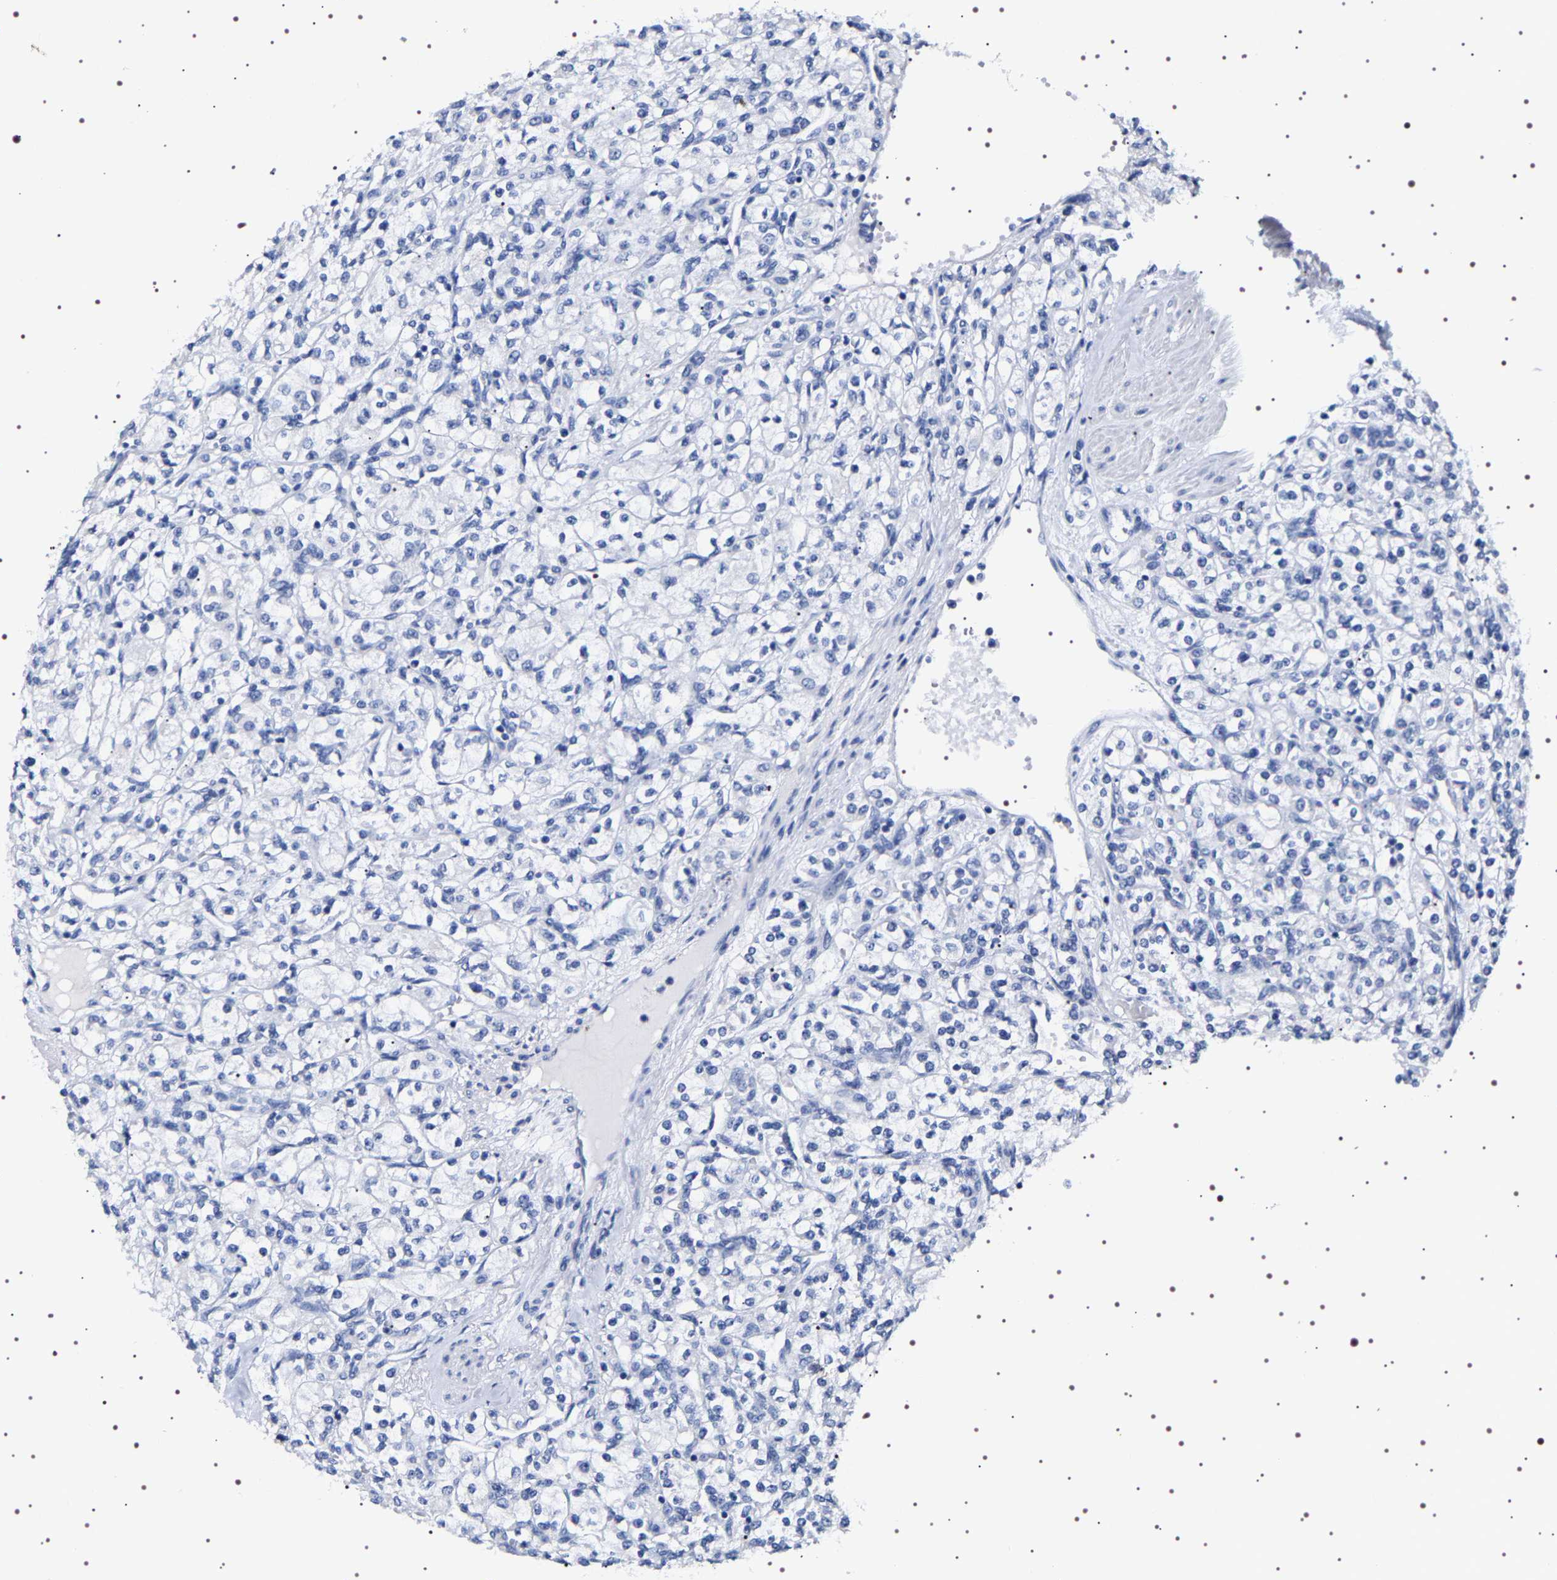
{"staining": {"intensity": "negative", "quantity": "none", "location": "none"}, "tissue": "renal cancer", "cell_type": "Tumor cells", "image_type": "cancer", "snomed": [{"axis": "morphology", "description": "Adenocarcinoma, NOS"}, {"axis": "topography", "description": "Kidney"}], "caption": "This is an IHC histopathology image of human renal cancer (adenocarcinoma). There is no staining in tumor cells.", "gene": "UBQLN3", "patient": {"sex": "male", "age": 77}}